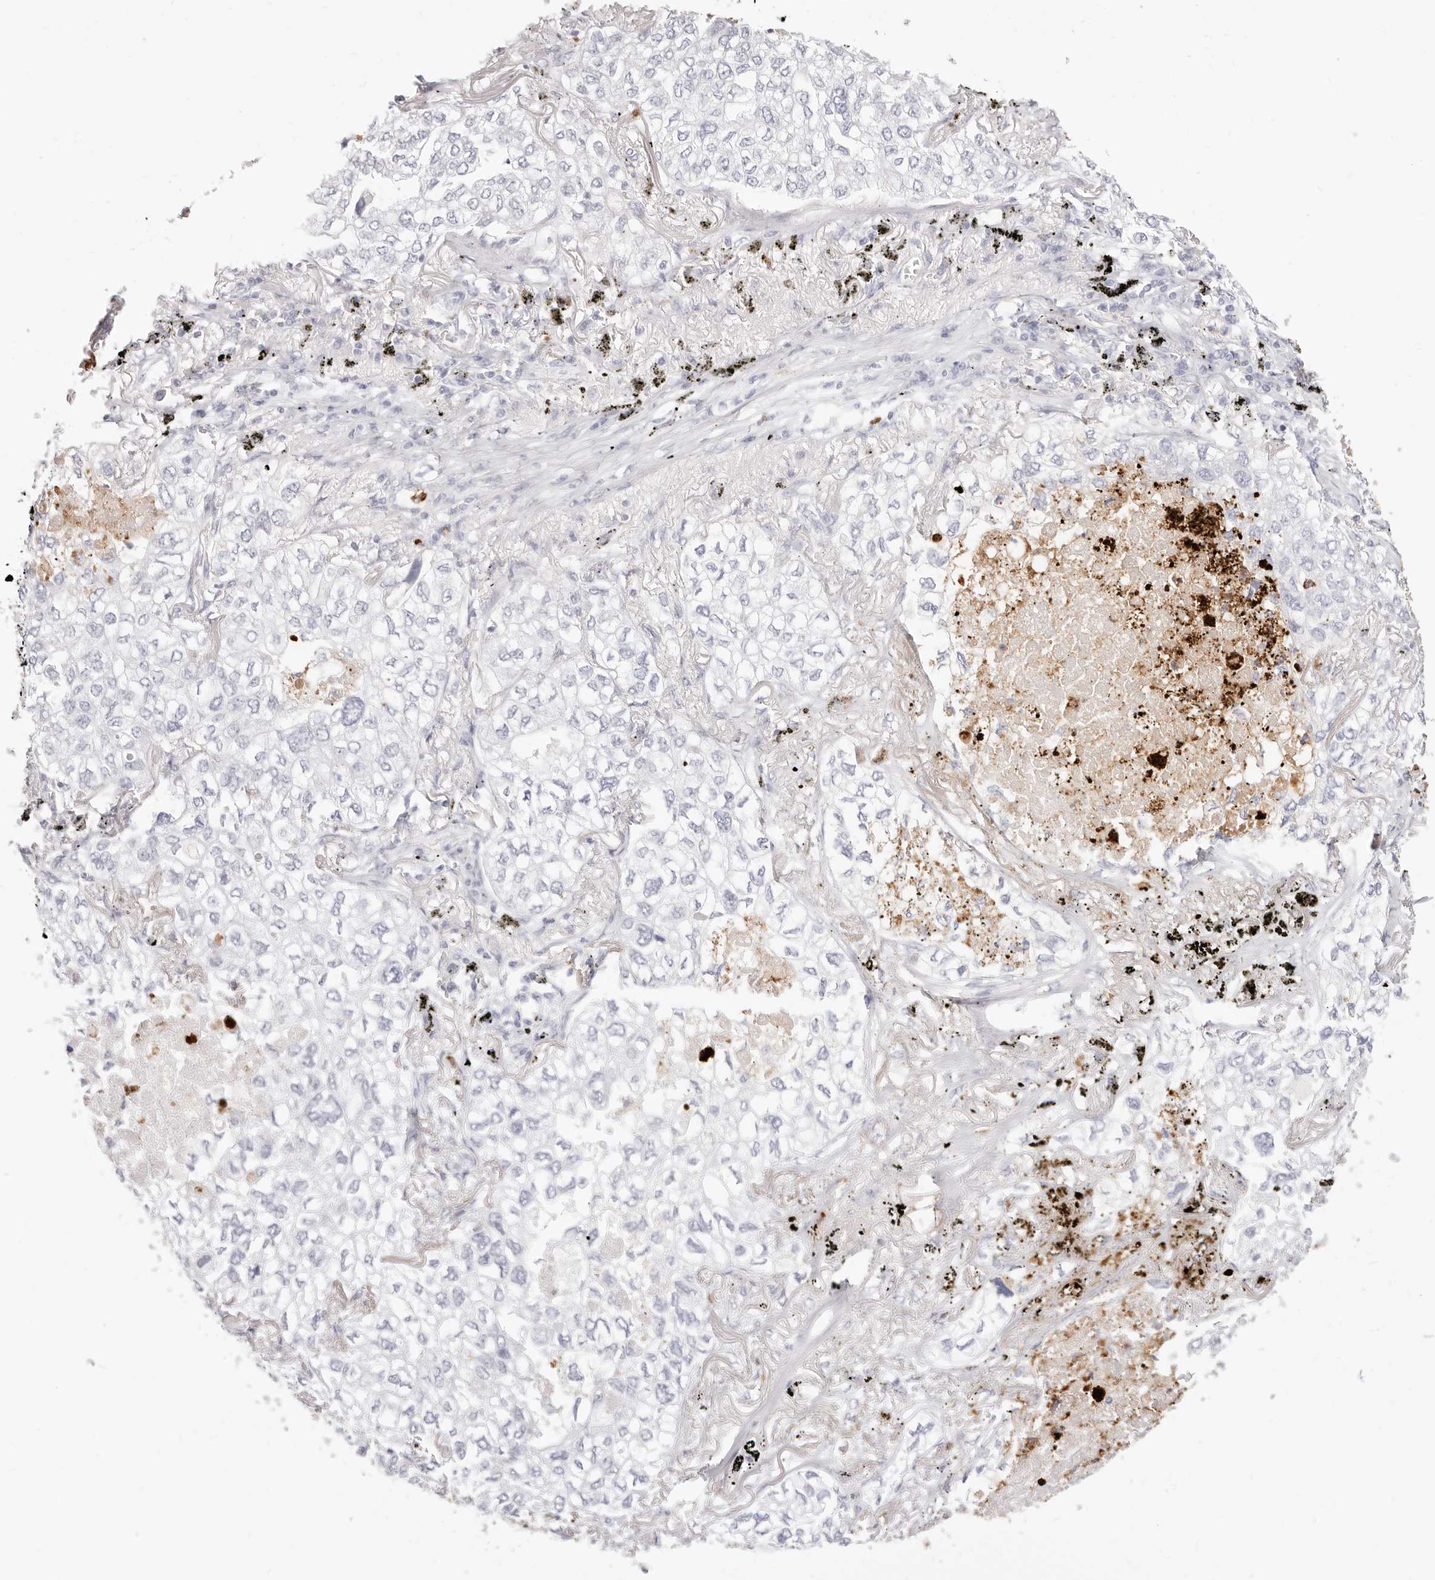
{"staining": {"intensity": "negative", "quantity": "none", "location": "none"}, "tissue": "lung cancer", "cell_type": "Tumor cells", "image_type": "cancer", "snomed": [{"axis": "morphology", "description": "Adenocarcinoma, NOS"}, {"axis": "topography", "description": "Lung"}], "caption": "Lung adenocarcinoma stained for a protein using immunohistochemistry (IHC) displays no positivity tumor cells.", "gene": "CAMP", "patient": {"sex": "male", "age": 65}}